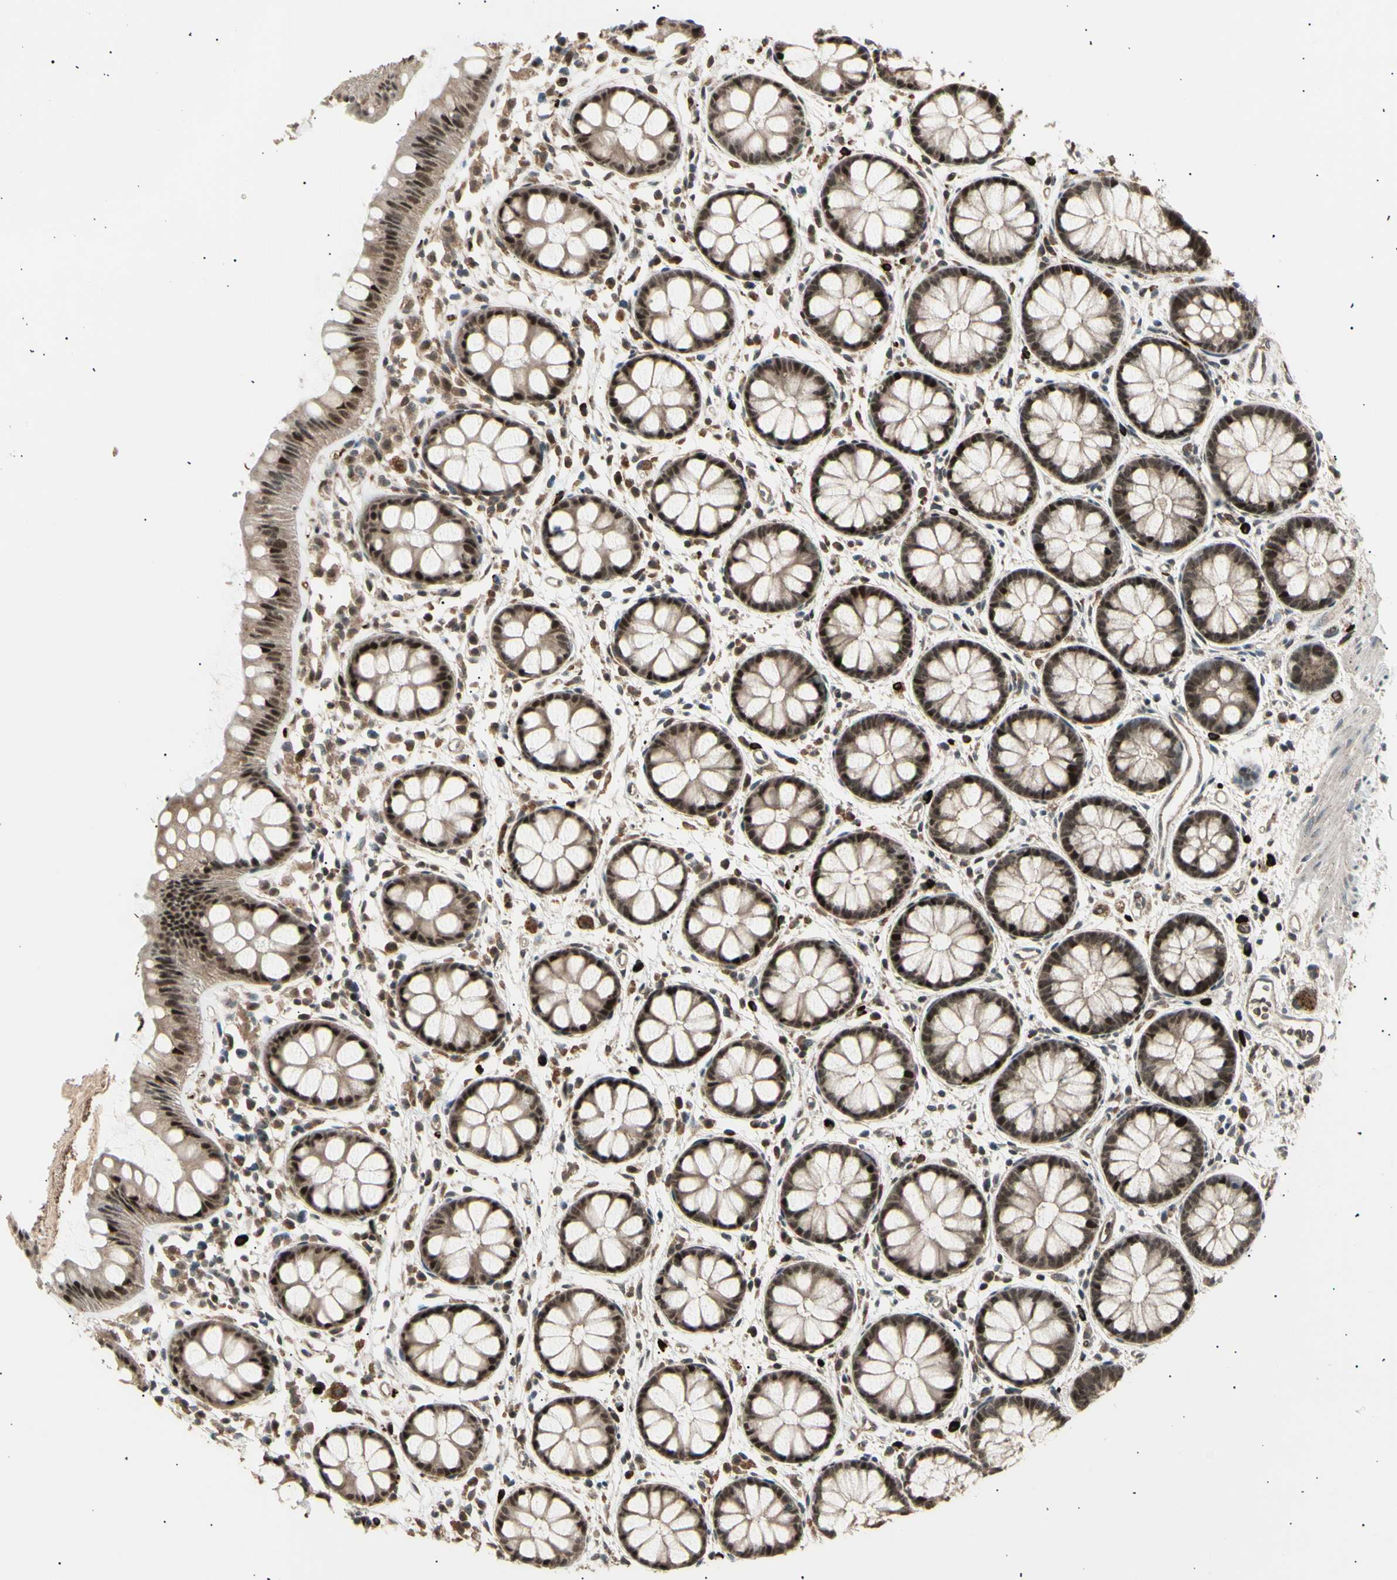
{"staining": {"intensity": "strong", "quantity": ">75%", "location": "cytoplasmic/membranous,nuclear"}, "tissue": "rectum", "cell_type": "Glandular cells", "image_type": "normal", "snomed": [{"axis": "morphology", "description": "Normal tissue, NOS"}, {"axis": "topography", "description": "Rectum"}], "caption": "Protein analysis of unremarkable rectum demonstrates strong cytoplasmic/membranous,nuclear positivity in about >75% of glandular cells.", "gene": "NUAK2", "patient": {"sex": "female", "age": 66}}